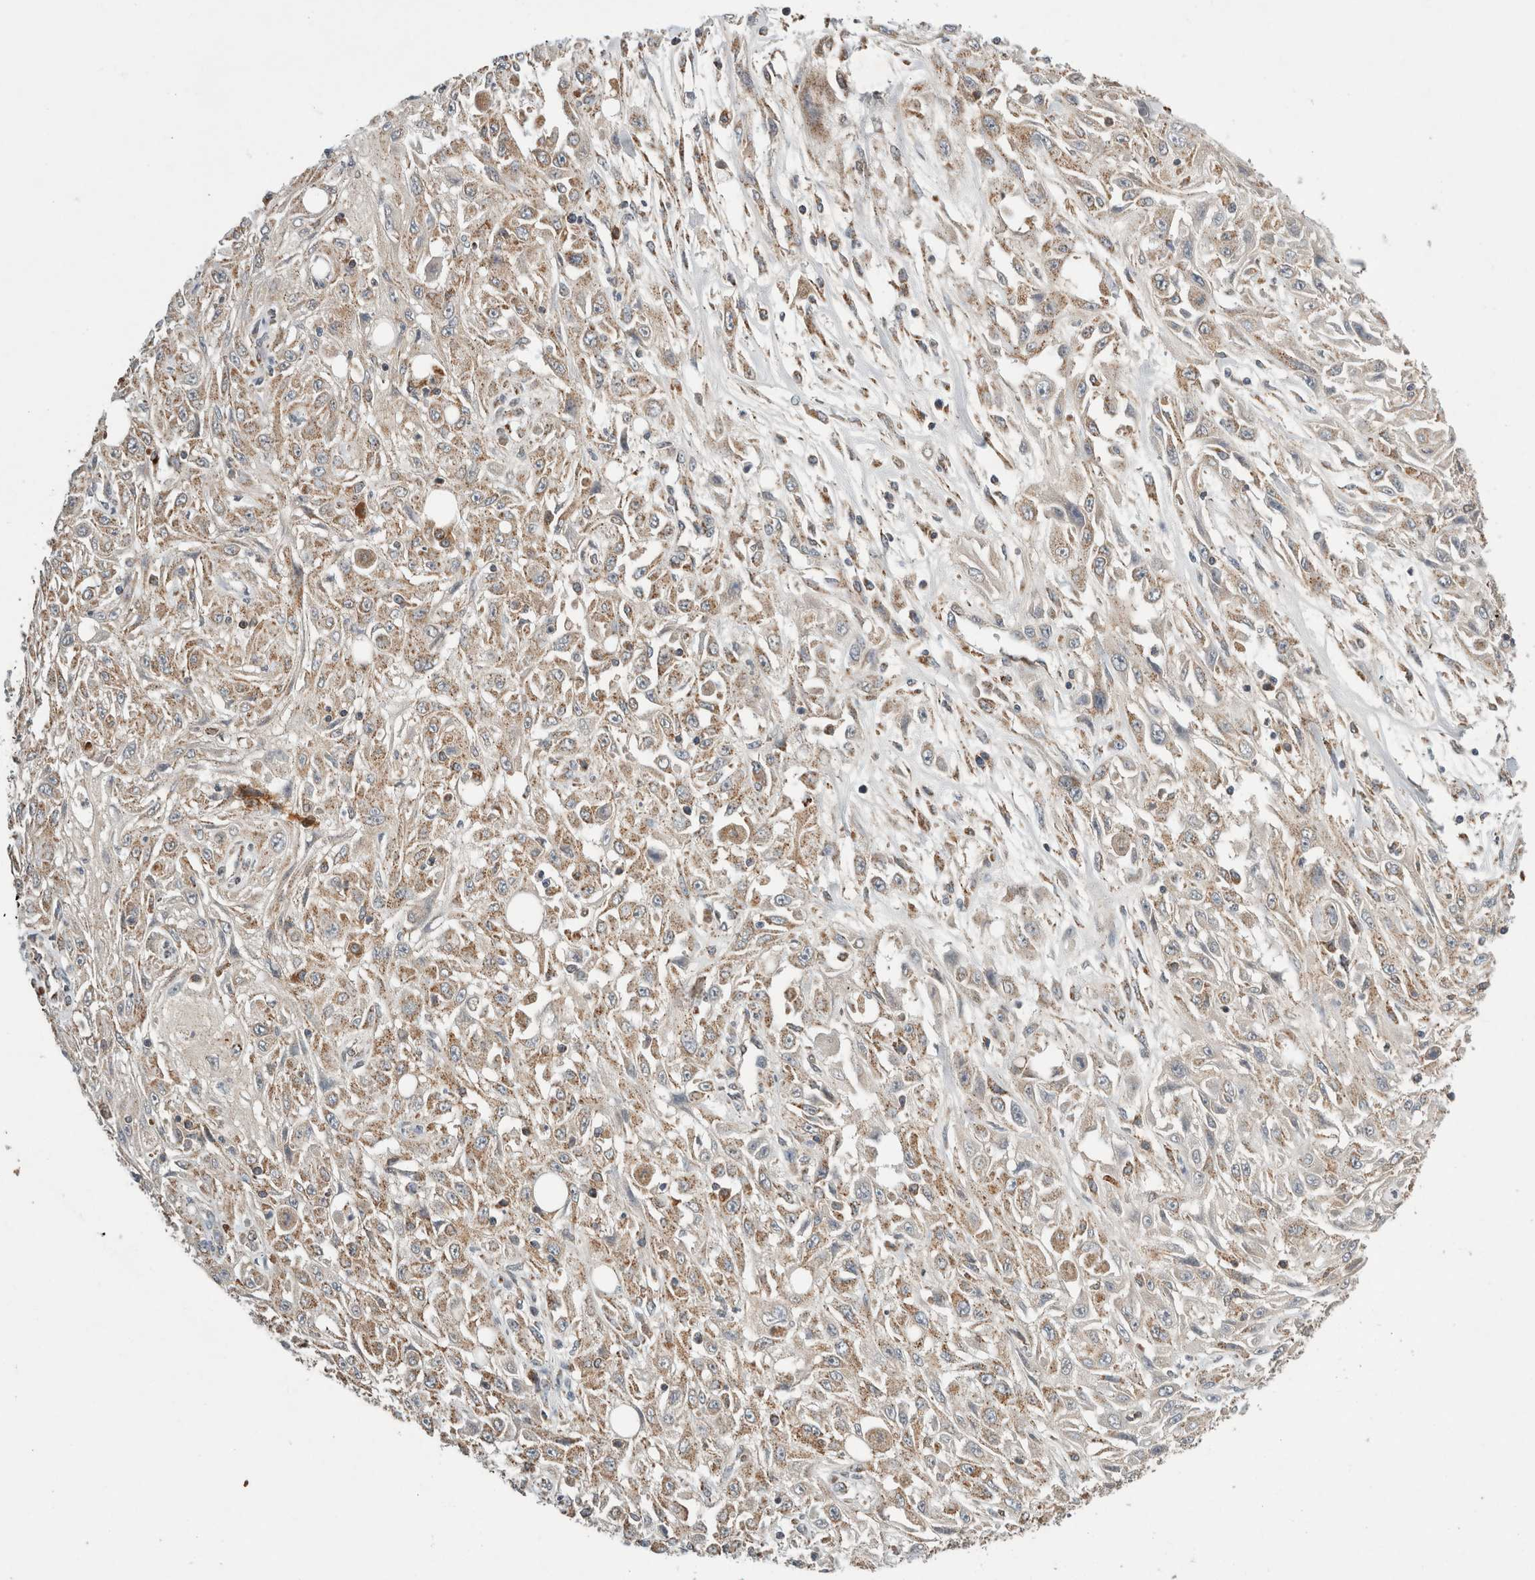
{"staining": {"intensity": "moderate", "quantity": "25%-75%", "location": "cytoplasmic/membranous"}, "tissue": "skin cancer", "cell_type": "Tumor cells", "image_type": "cancer", "snomed": [{"axis": "morphology", "description": "Squamous cell carcinoma, NOS"}, {"axis": "morphology", "description": "Squamous cell carcinoma, metastatic, NOS"}, {"axis": "topography", "description": "Skin"}, {"axis": "topography", "description": "Lymph node"}], "caption": "A brown stain shows moderate cytoplasmic/membranous expression of a protein in human metastatic squamous cell carcinoma (skin) tumor cells.", "gene": "AMPD1", "patient": {"sex": "male", "age": 75}}